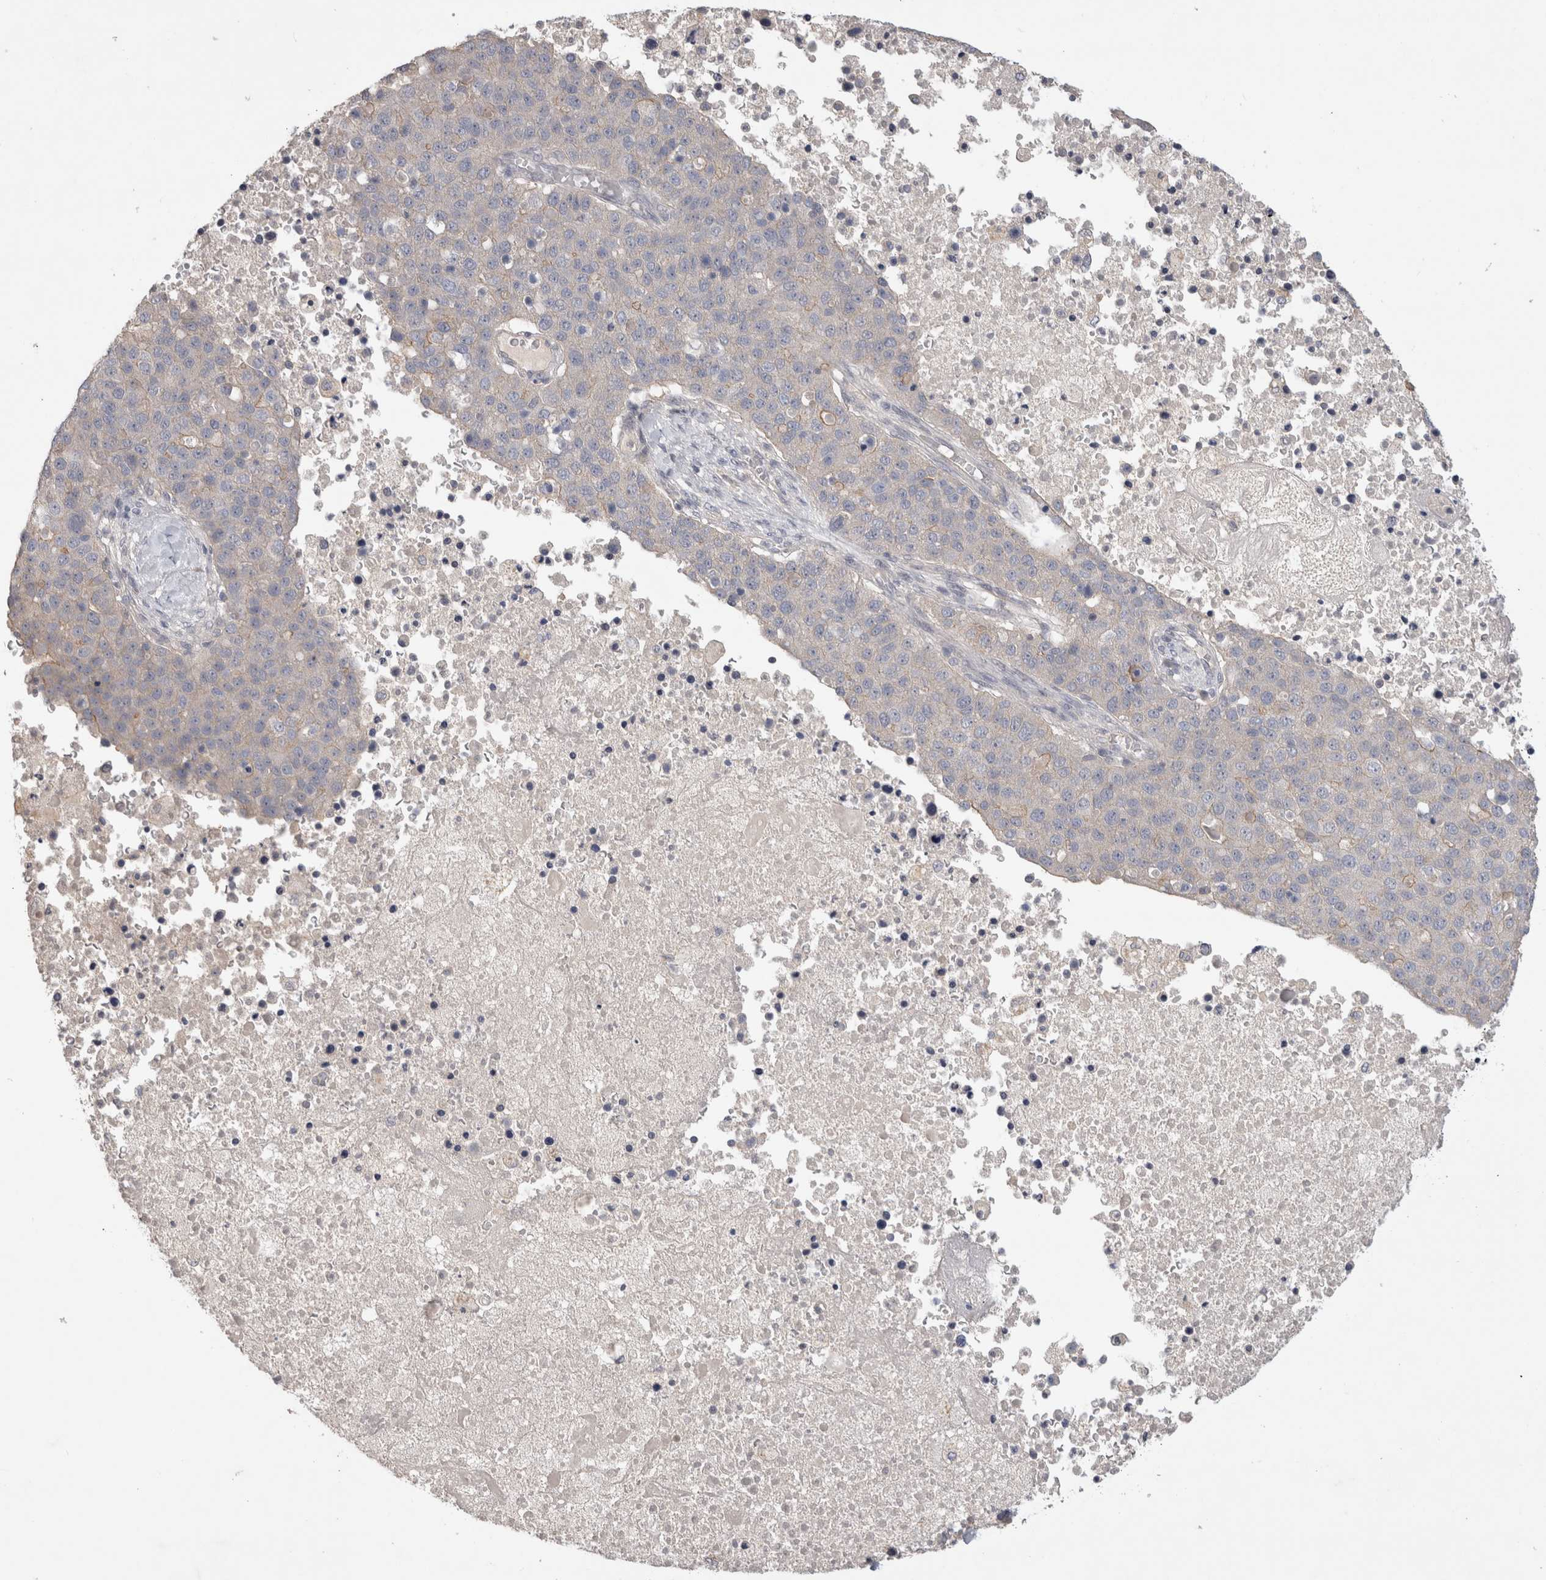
{"staining": {"intensity": "negative", "quantity": "none", "location": "none"}, "tissue": "pancreatic cancer", "cell_type": "Tumor cells", "image_type": "cancer", "snomed": [{"axis": "morphology", "description": "Adenocarcinoma, NOS"}, {"axis": "topography", "description": "Pancreas"}], "caption": "An immunohistochemistry histopathology image of pancreatic cancer is shown. There is no staining in tumor cells of pancreatic cancer.", "gene": "CERS3", "patient": {"sex": "female", "age": 61}}